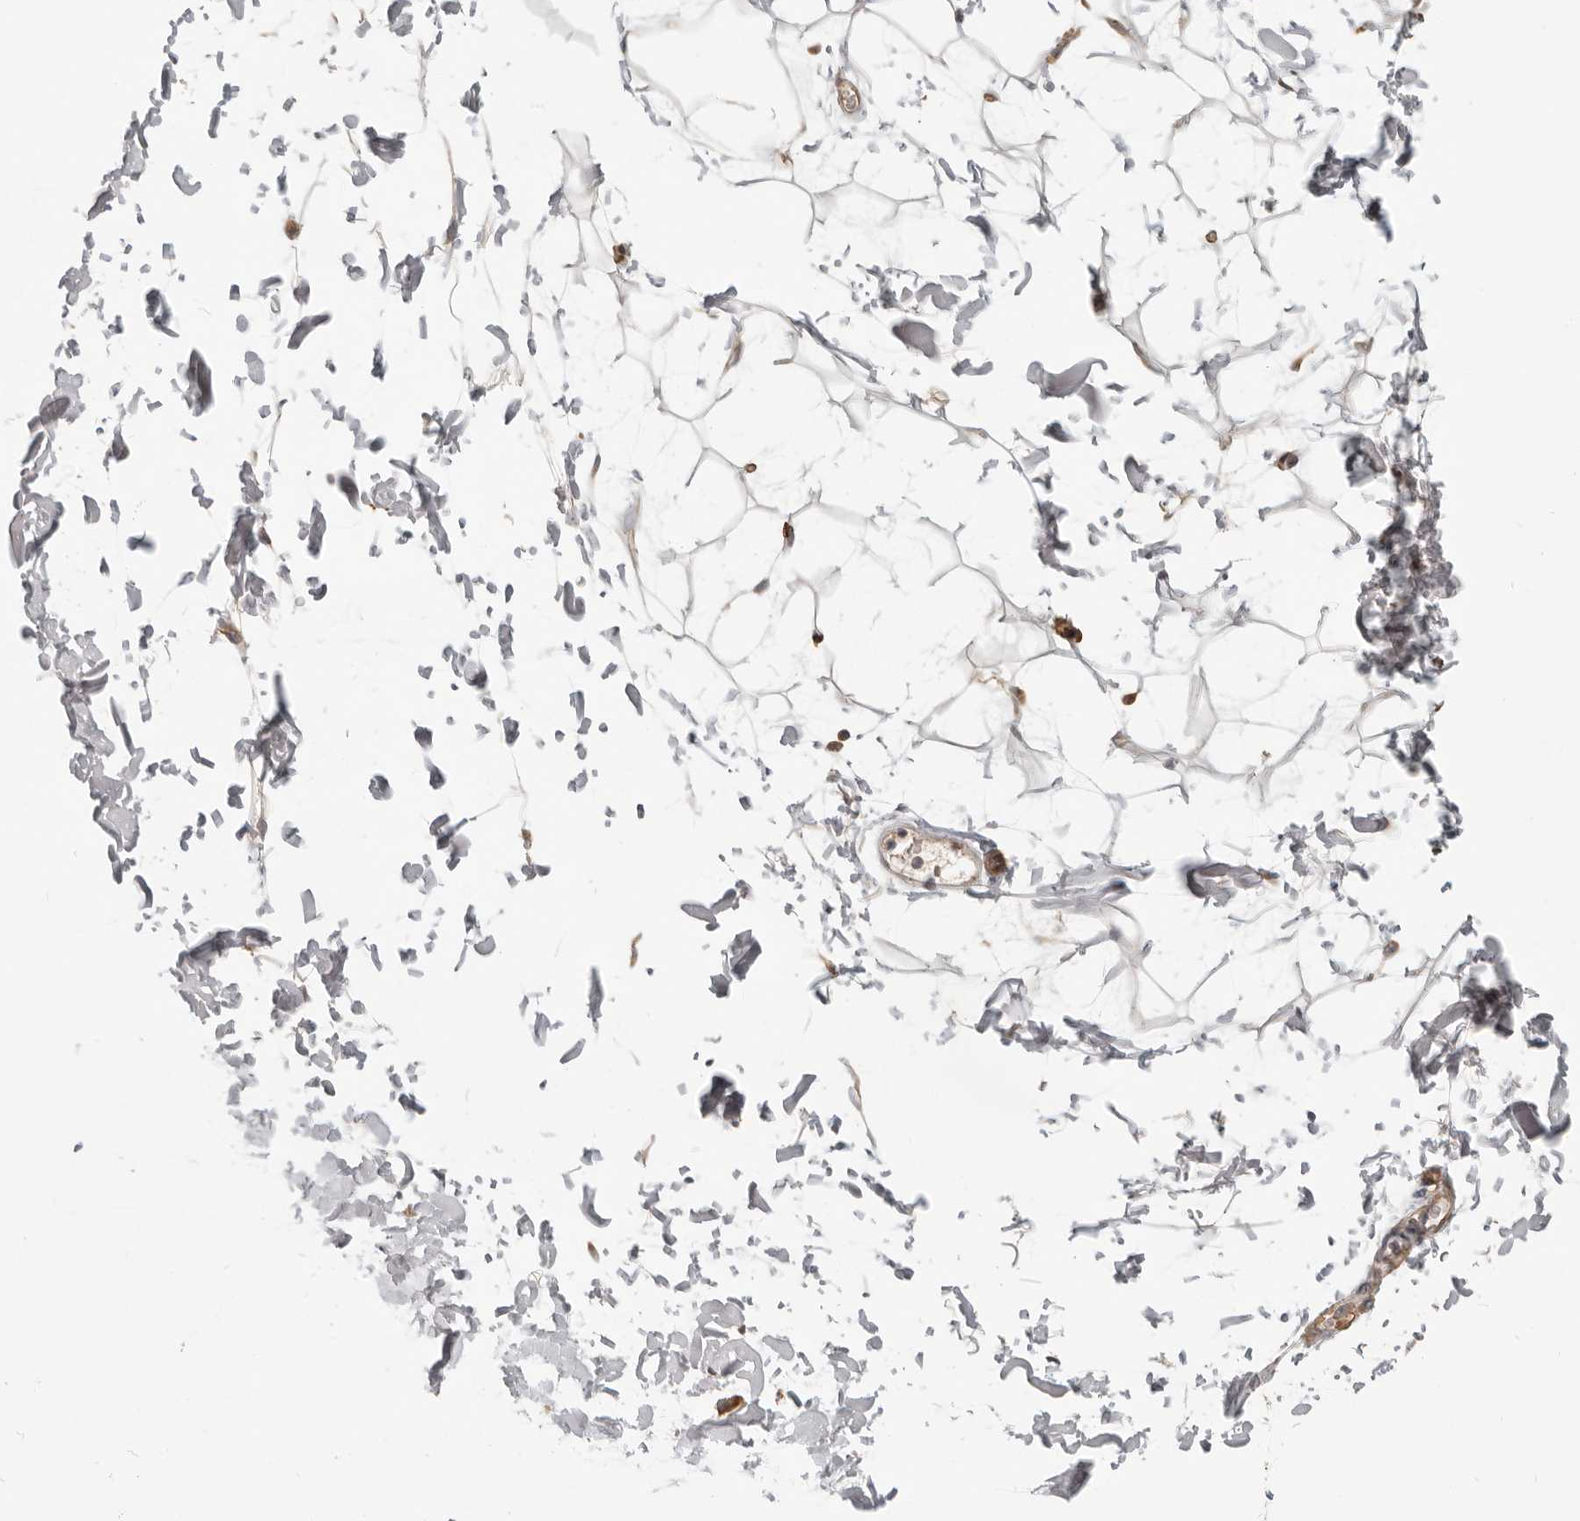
{"staining": {"intensity": "negative", "quantity": "none", "location": "none"}, "tissue": "adipose tissue", "cell_type": "Adipocytes", "image_type": "normal", "snomed": [{"axis": "morphology", "description": "Normal tissue, NOS"}, {"axis": "topography", "description": "Soft tissue"}], "caption": "Immunohistochemistry (IHC) image of benign adipose tissue: human adipose tissue stained with DAB (3,3'-diaminobenzidine) displays no significant protein expression in adipocytes. The staining is performed using DAB (3,3'-diaminobenzidine) brown chromogen with nuclei counter-stained in using hematoxylin.", "gene": "SPRING1", "patient": {"sex": "male", "age": 72}}